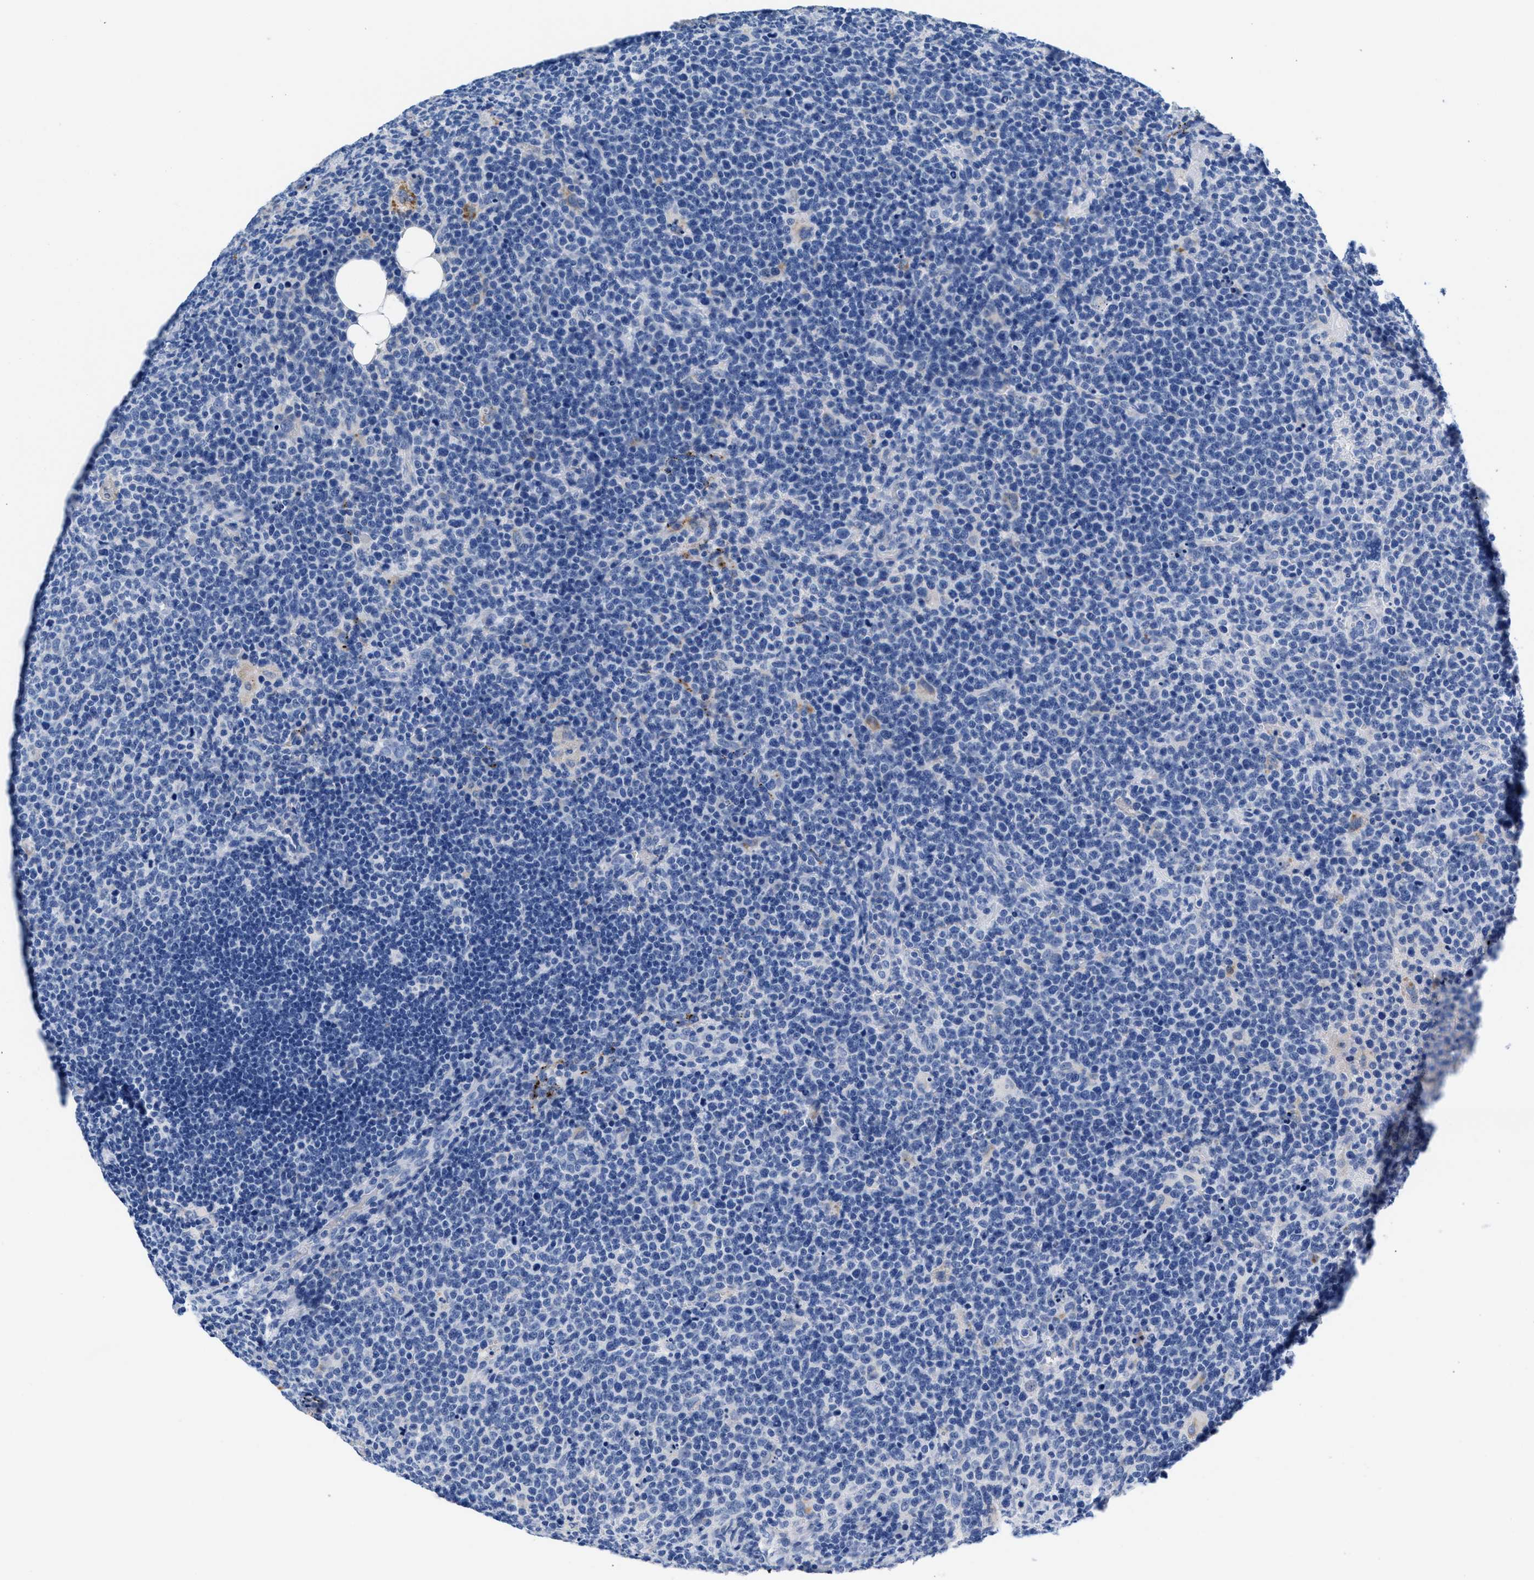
{"staining": {"intensity": "negative", "quantity": "none", "location": "none"}, "tissue": "lymphoma", "cell_type": "Tumor cells", "image_type": "cancer", "snomed": [{"axis": "morphology", "description": "Malignant lymphoma, non-Hodgkin's type, High grade"}, {"axis": "topography", "description": "Lymph node"}], "caption": "This is an immunohistochemistry (IHC) image of lymphoma. There is no expression in tumor cells.", "gene": "SLFN13", "patient": {"sex": "male", "age": 61}}